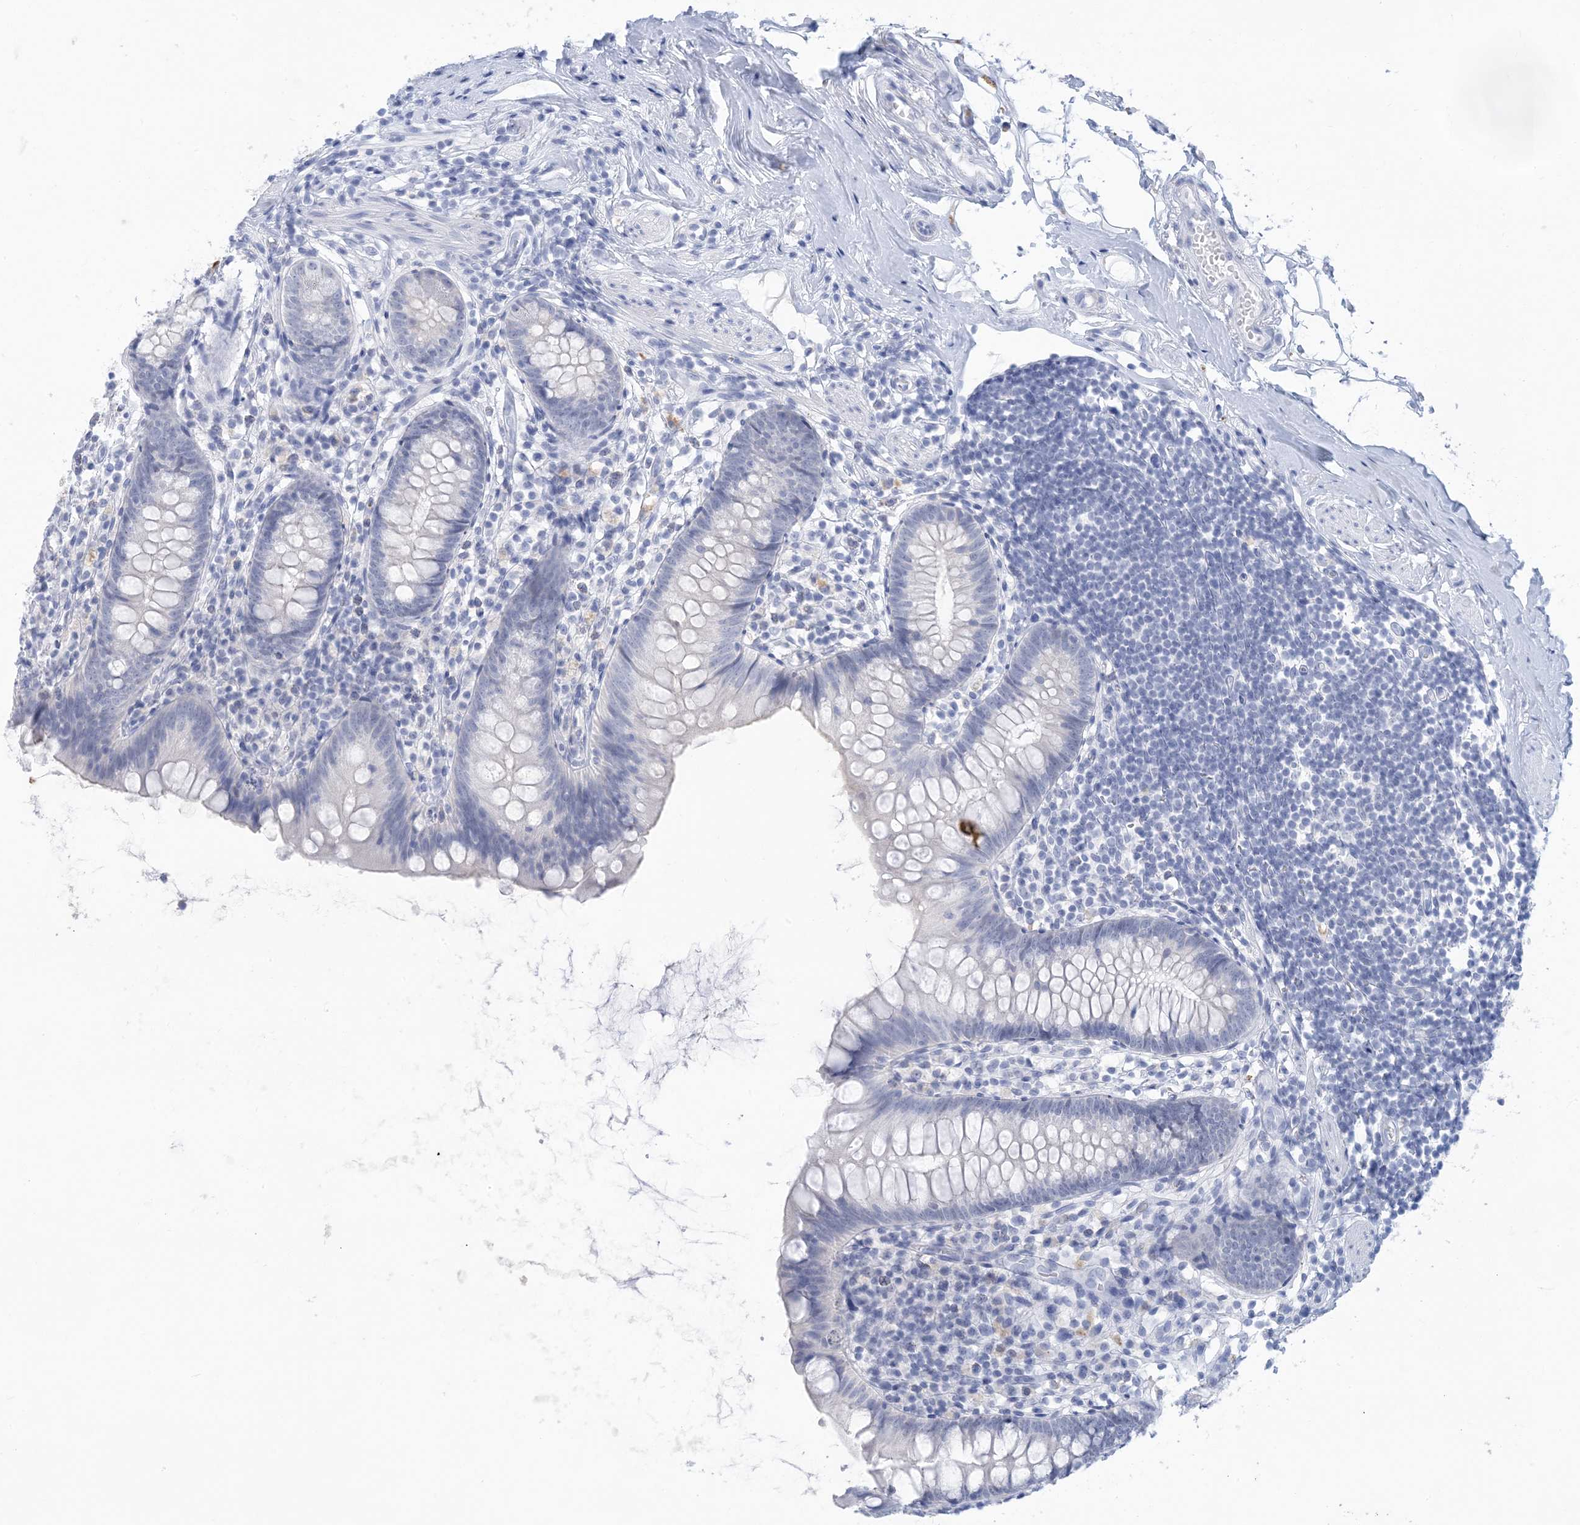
{"staining": {"intensity": "negative", "quantity": "none", "location": "none"}, "tissue": "appendix", "cell_type": "Glandular cells", "image_type": "normal", "snomed": [{"axis": "morphology", "description": "Normal tissue, NOS"}, {"axis": "topography", "description": "Appendix"}], "caption": "Micrograph shows no protein expression in glandular cells of unremarkable appendix. (DAB IHC visualized using brightfield microscopy, high magnification).", "gene": "SH3YL1", "patient": {"sex": "female", "age": 62}}